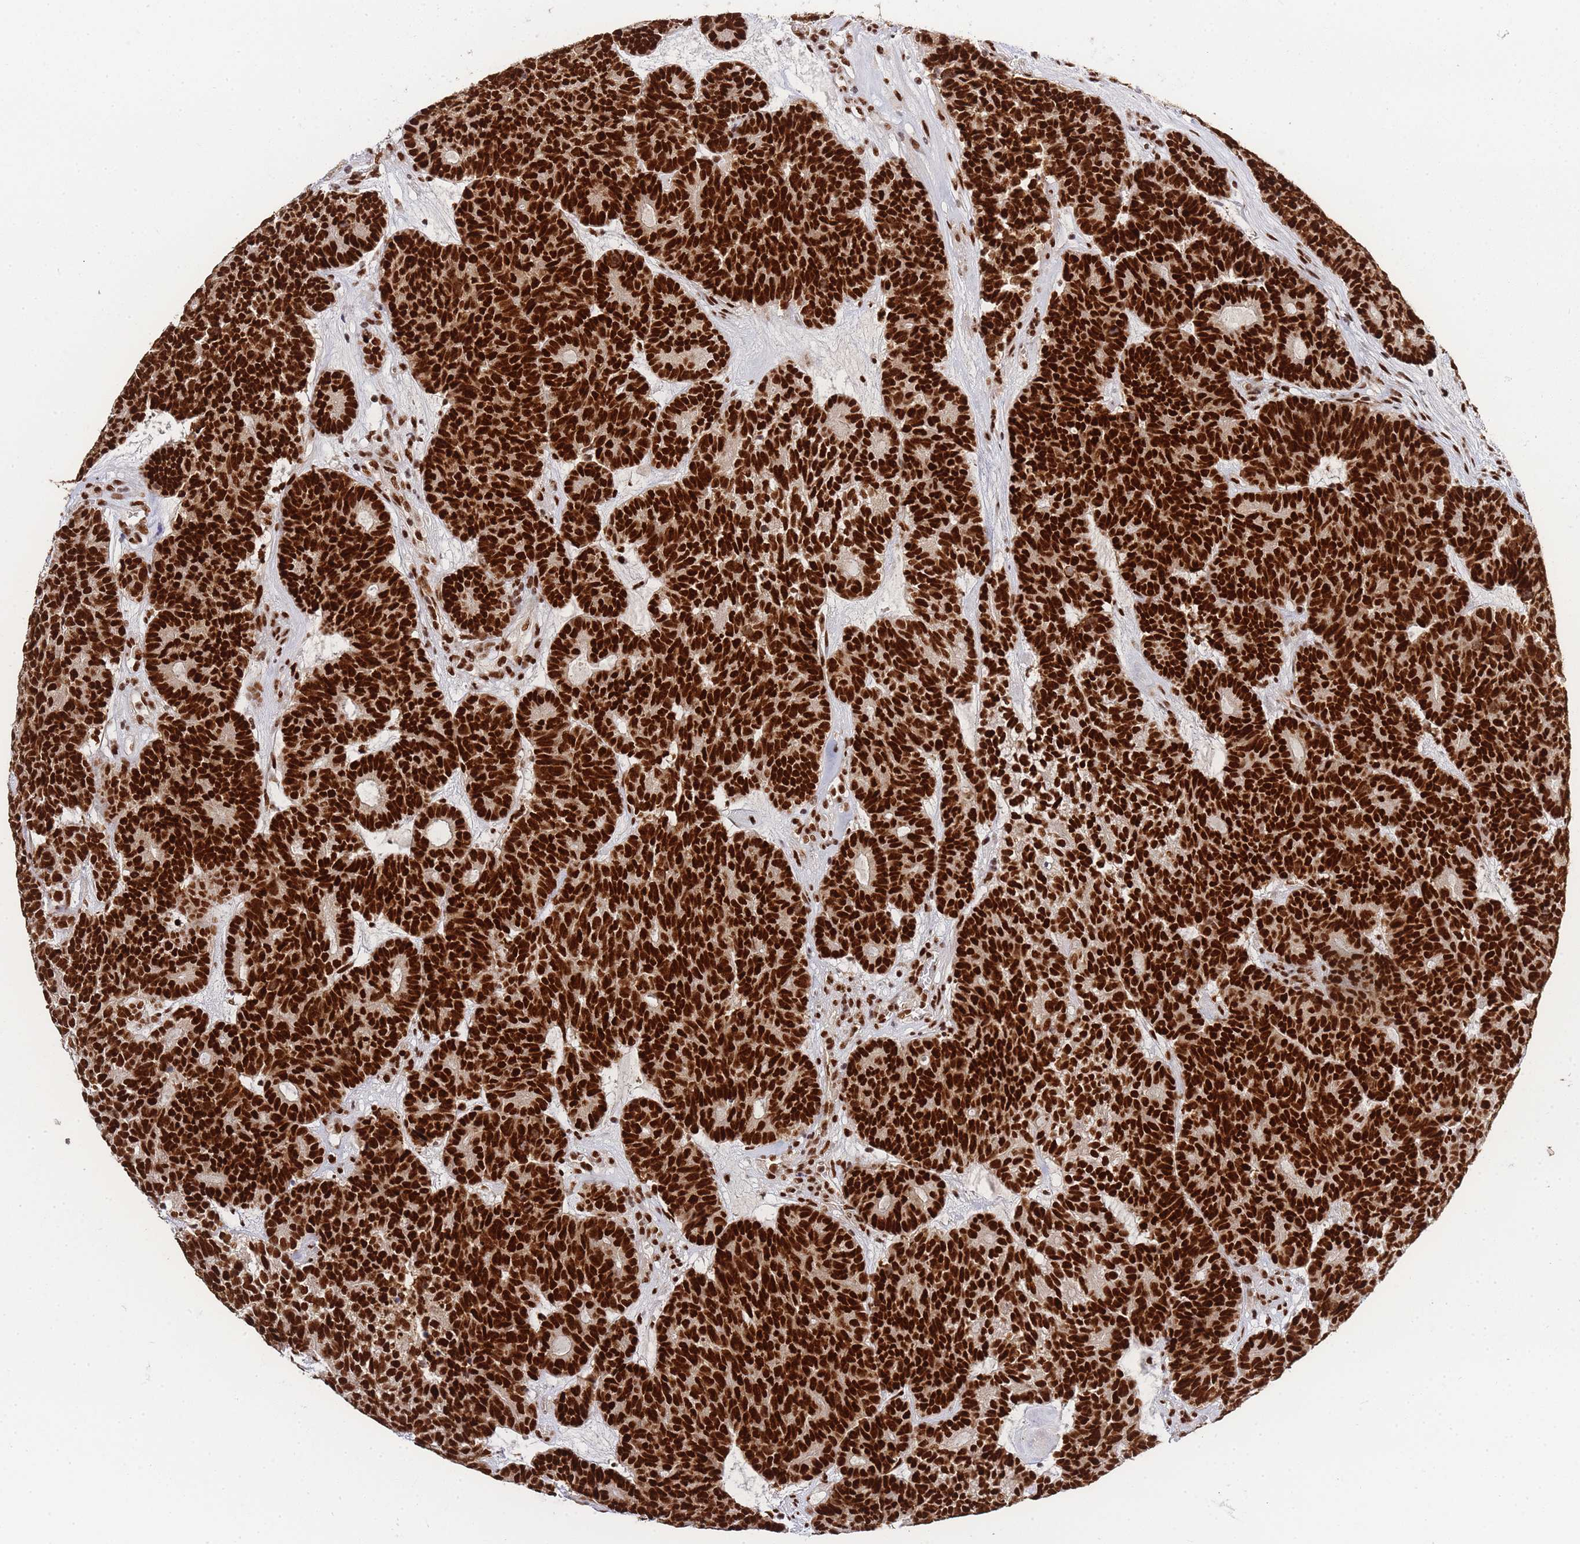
{"staining": {"intensity": "strong", "quantity": ">75%", "location": "nuclear"}, "tissue": "head and neck cancer", "cell_type": "Tumor cells", "image_type": "cancer", "snomed": [{"axis": "morphology", "description": "Adenocarcinoma, NOS"}, {"axis": "topography", "description": "Head-Neck"}], "caption": "Immunohistochemistry (DAB (3,3'-diaminobenzidine)) staining of human head and neck adenocarcinoma displays strong nuclear protein staining in about >75% of tumor cells. Nuclei are stained in blue.", "gene": "PRKDC", "patient": {"sex": "female", "age": 81}}